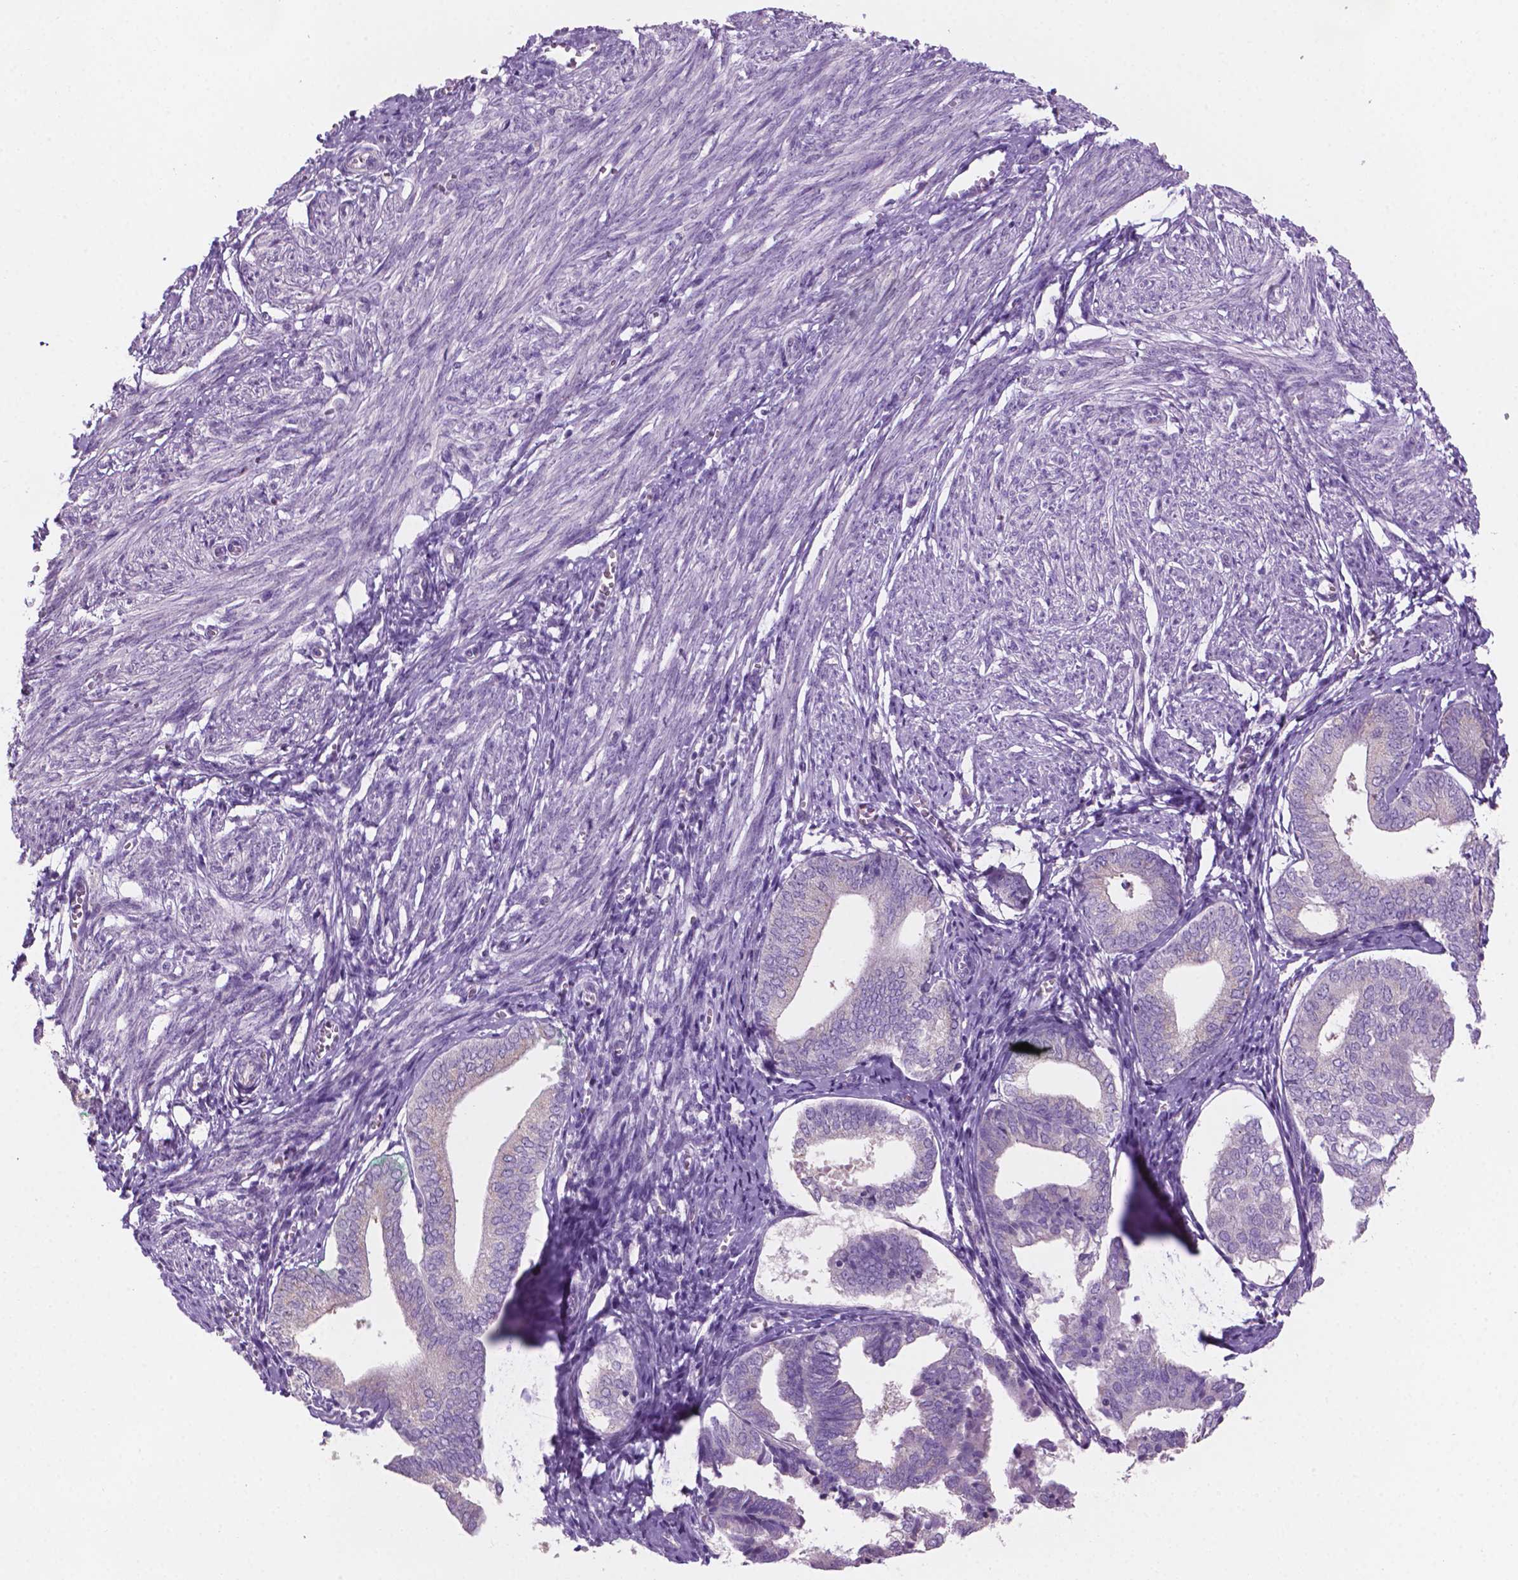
{"staining": {"intensity": "negative", "quantity": "none", "location": "none"}, "tissue": "endometrium", "cell_type": "Cells in endometrial stroma", "image_type": "normal", "snomed": [{"axis": "morphology", "description": "Normal tissue, NOS"}, {"axis": "topography", "description": "Endometrium"}], "caption": "Immunohistochemistry of benign human endometrium reveals no expression in cells in endometrial stroma. Nuclei are stained in blue.", "gene": "SBSN", "patient": {"sex": "female", "age": 50}}